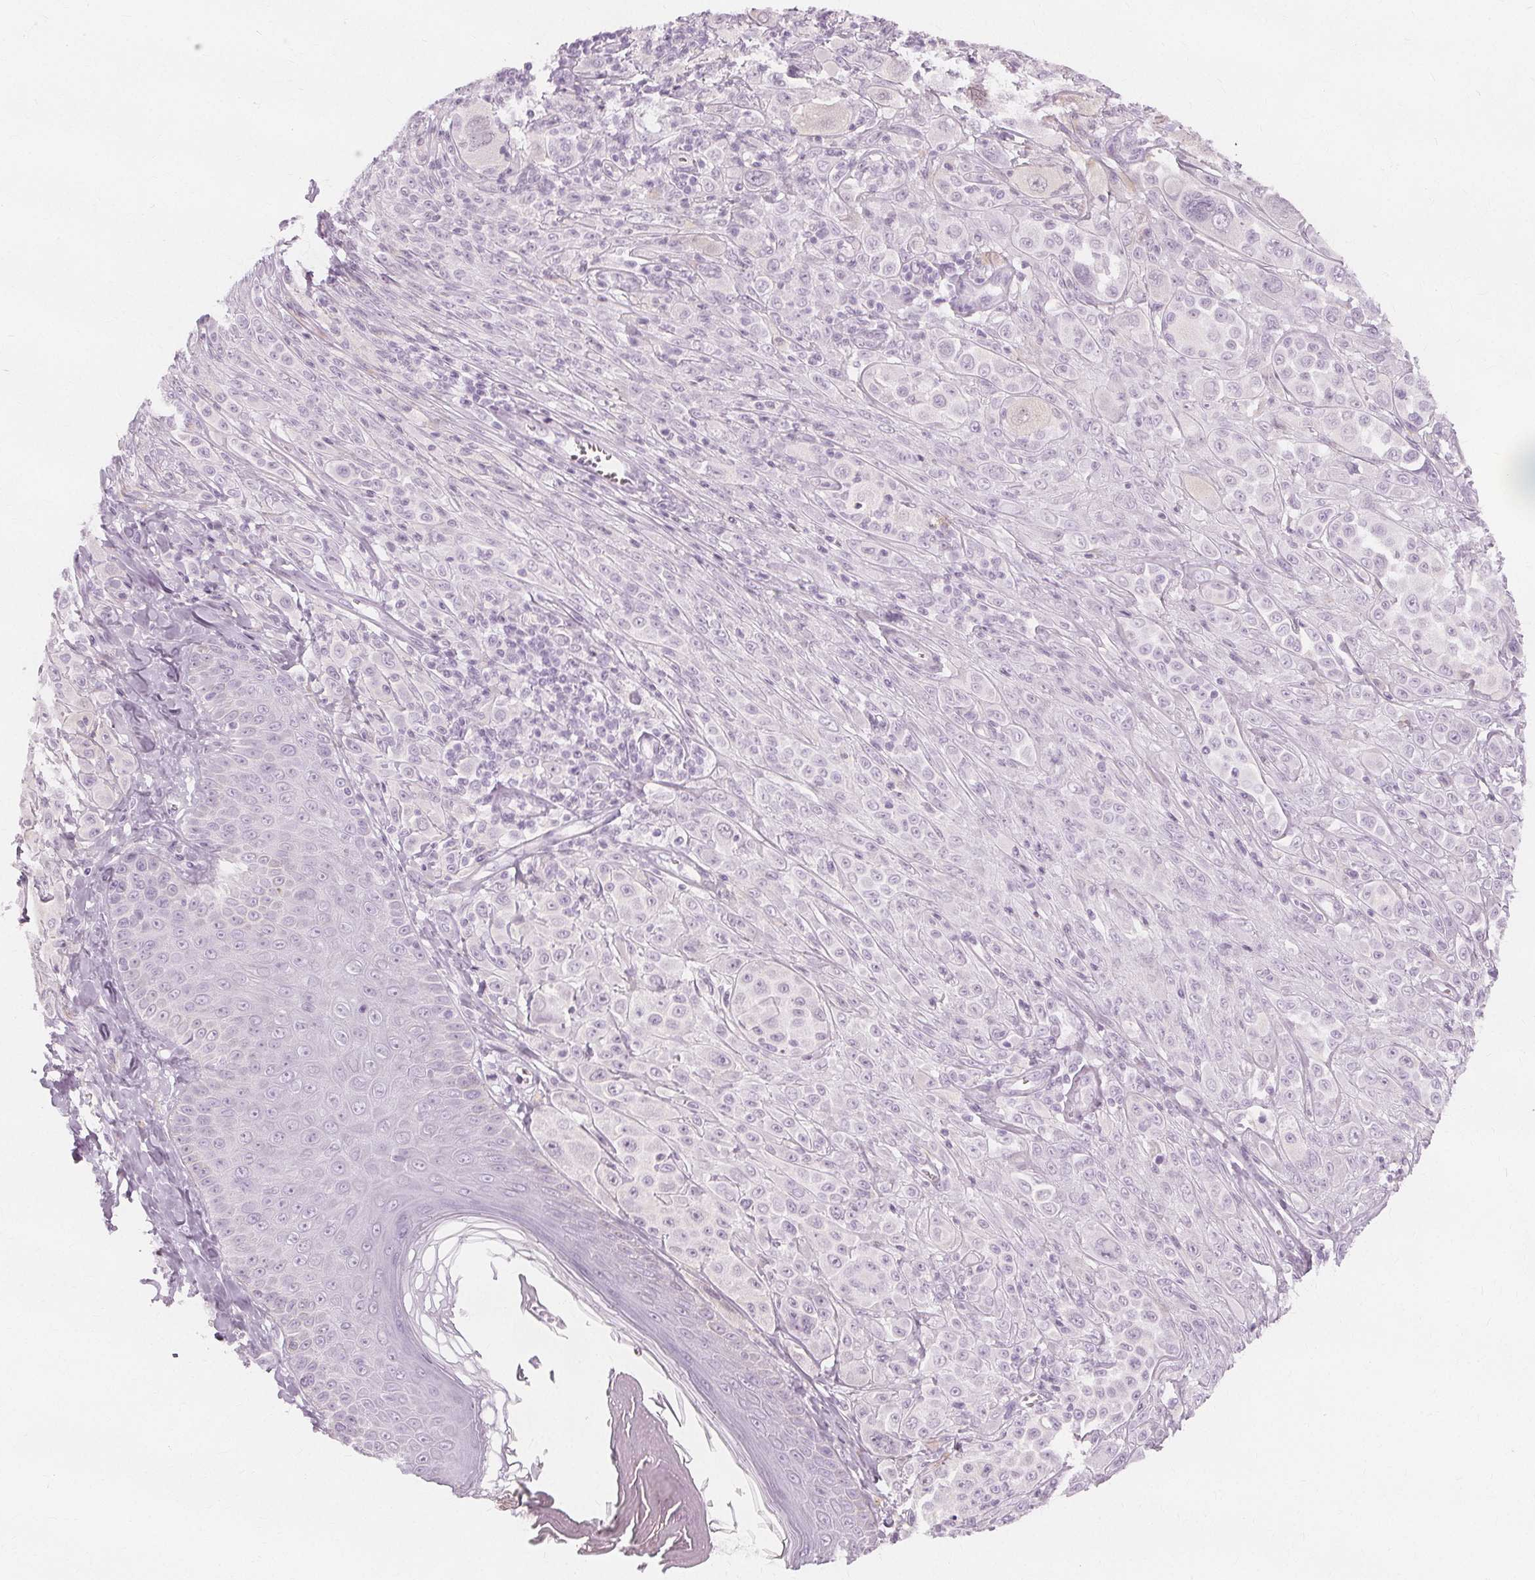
{"staining": {"intensity": "negative", "quantity": "none", "location": "none"}, "tissue": "melanoma", "cell_type": "Tumor cells", "image_type": "cancer", "snomed": [{"axis": "morphology", "description": "Malignant melanoma, NOS"}, {"axis": "topography", "description": "Skin"}], "caption": "An image of human melanoma is negative for staining in tumor cells.", "gene": "TFF1", "patient": {"sex": "male", "age": 67}}